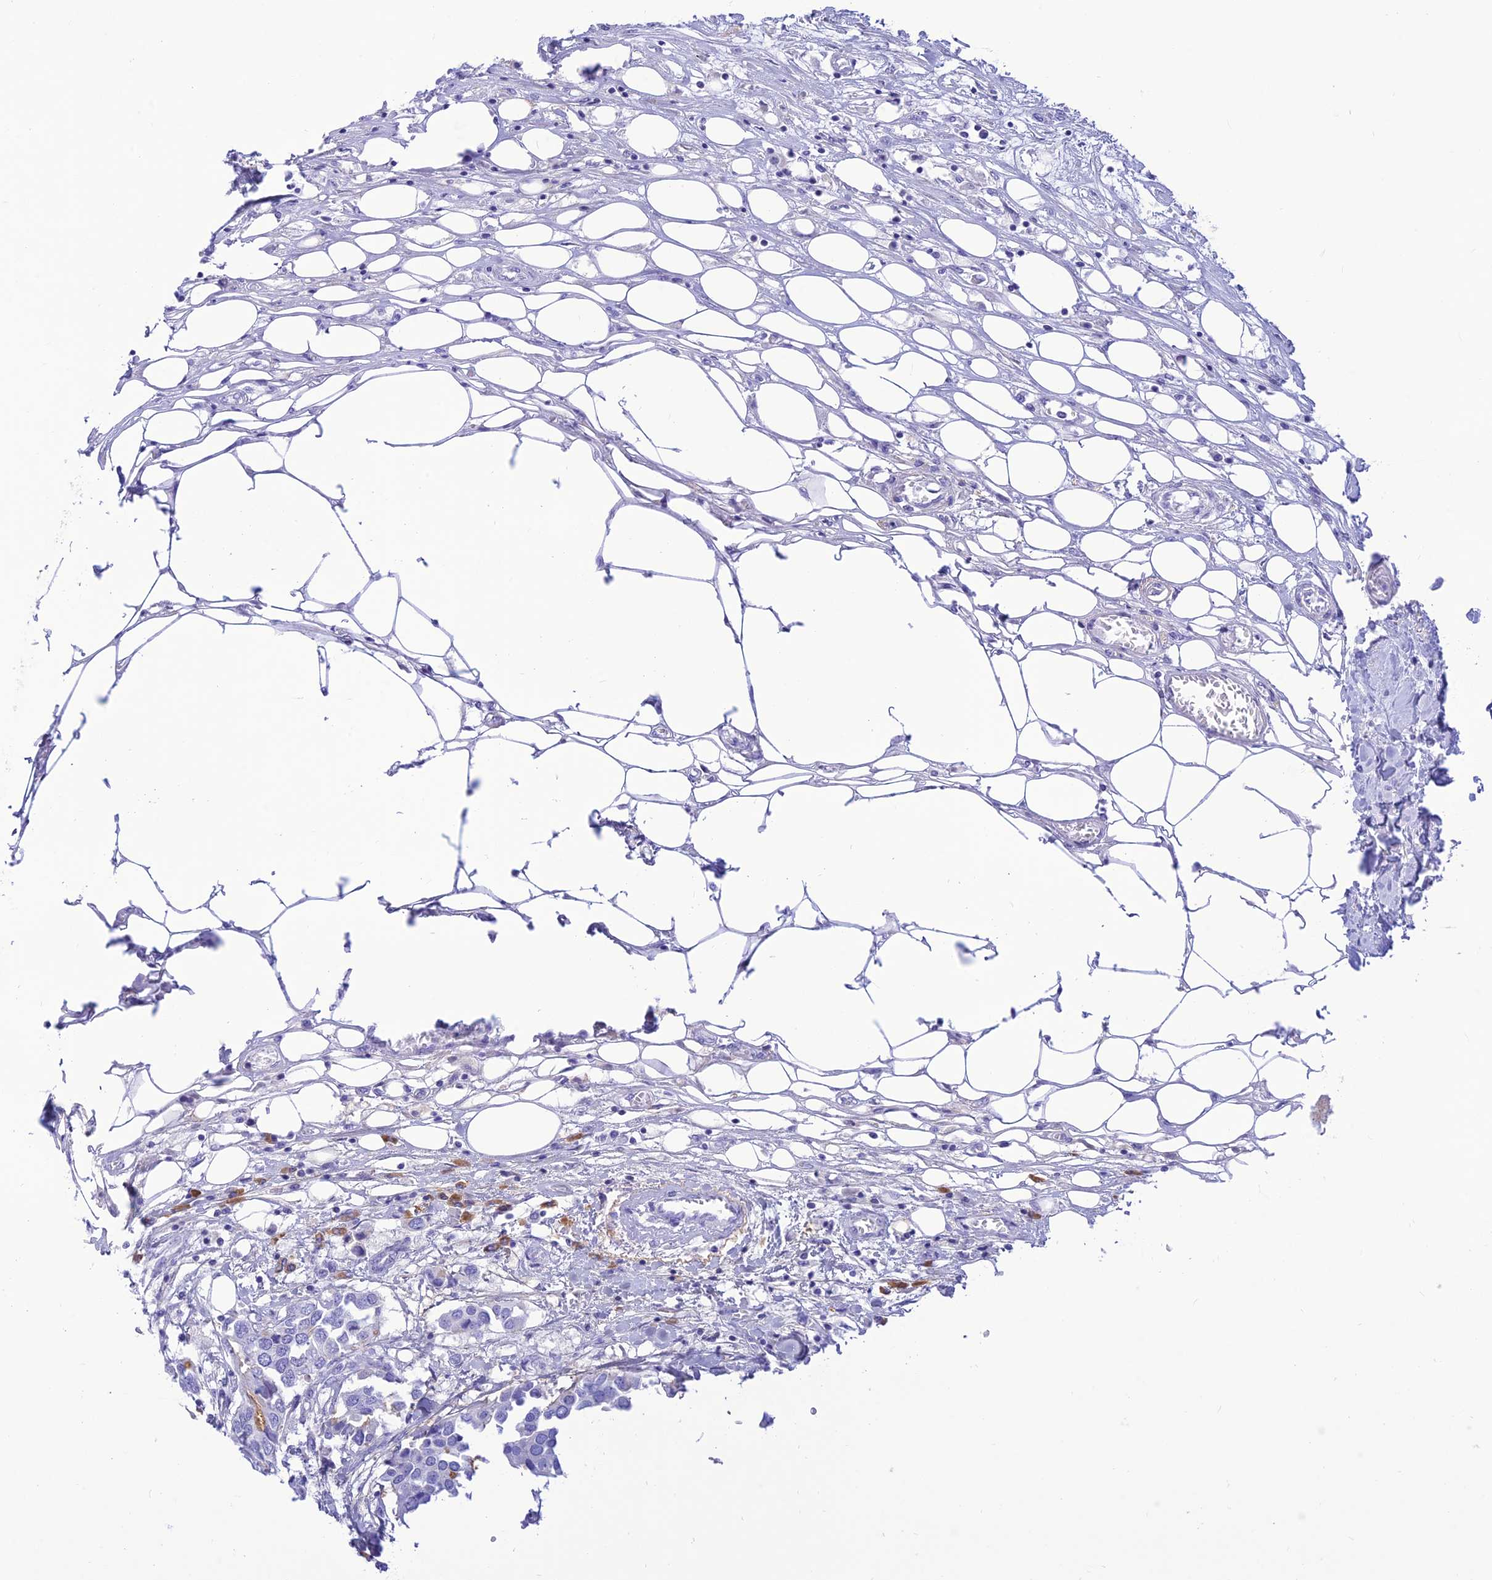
{"staining": {"intensity": "moderate", "quantity": "<25%", "location": "cytoplasmic/membranous"}, "tissue": "breast cancer", "cell_type": "Tumor cells", "image_type": "cancer", "snomed": [{"axis": "morphology", "description": "Duct carcinoma"}, {"axis": "topography", "description": "Breast"}], "caption": "An image showing moderate cytoplasmic/membranous positivity in approximately <25% of tumor cells in breast invasive ductal carcinoma, as visualized by brown immunohistochemical staining.", "gene": "PRNP", "patient": {"sex": "female", "age": 83}}